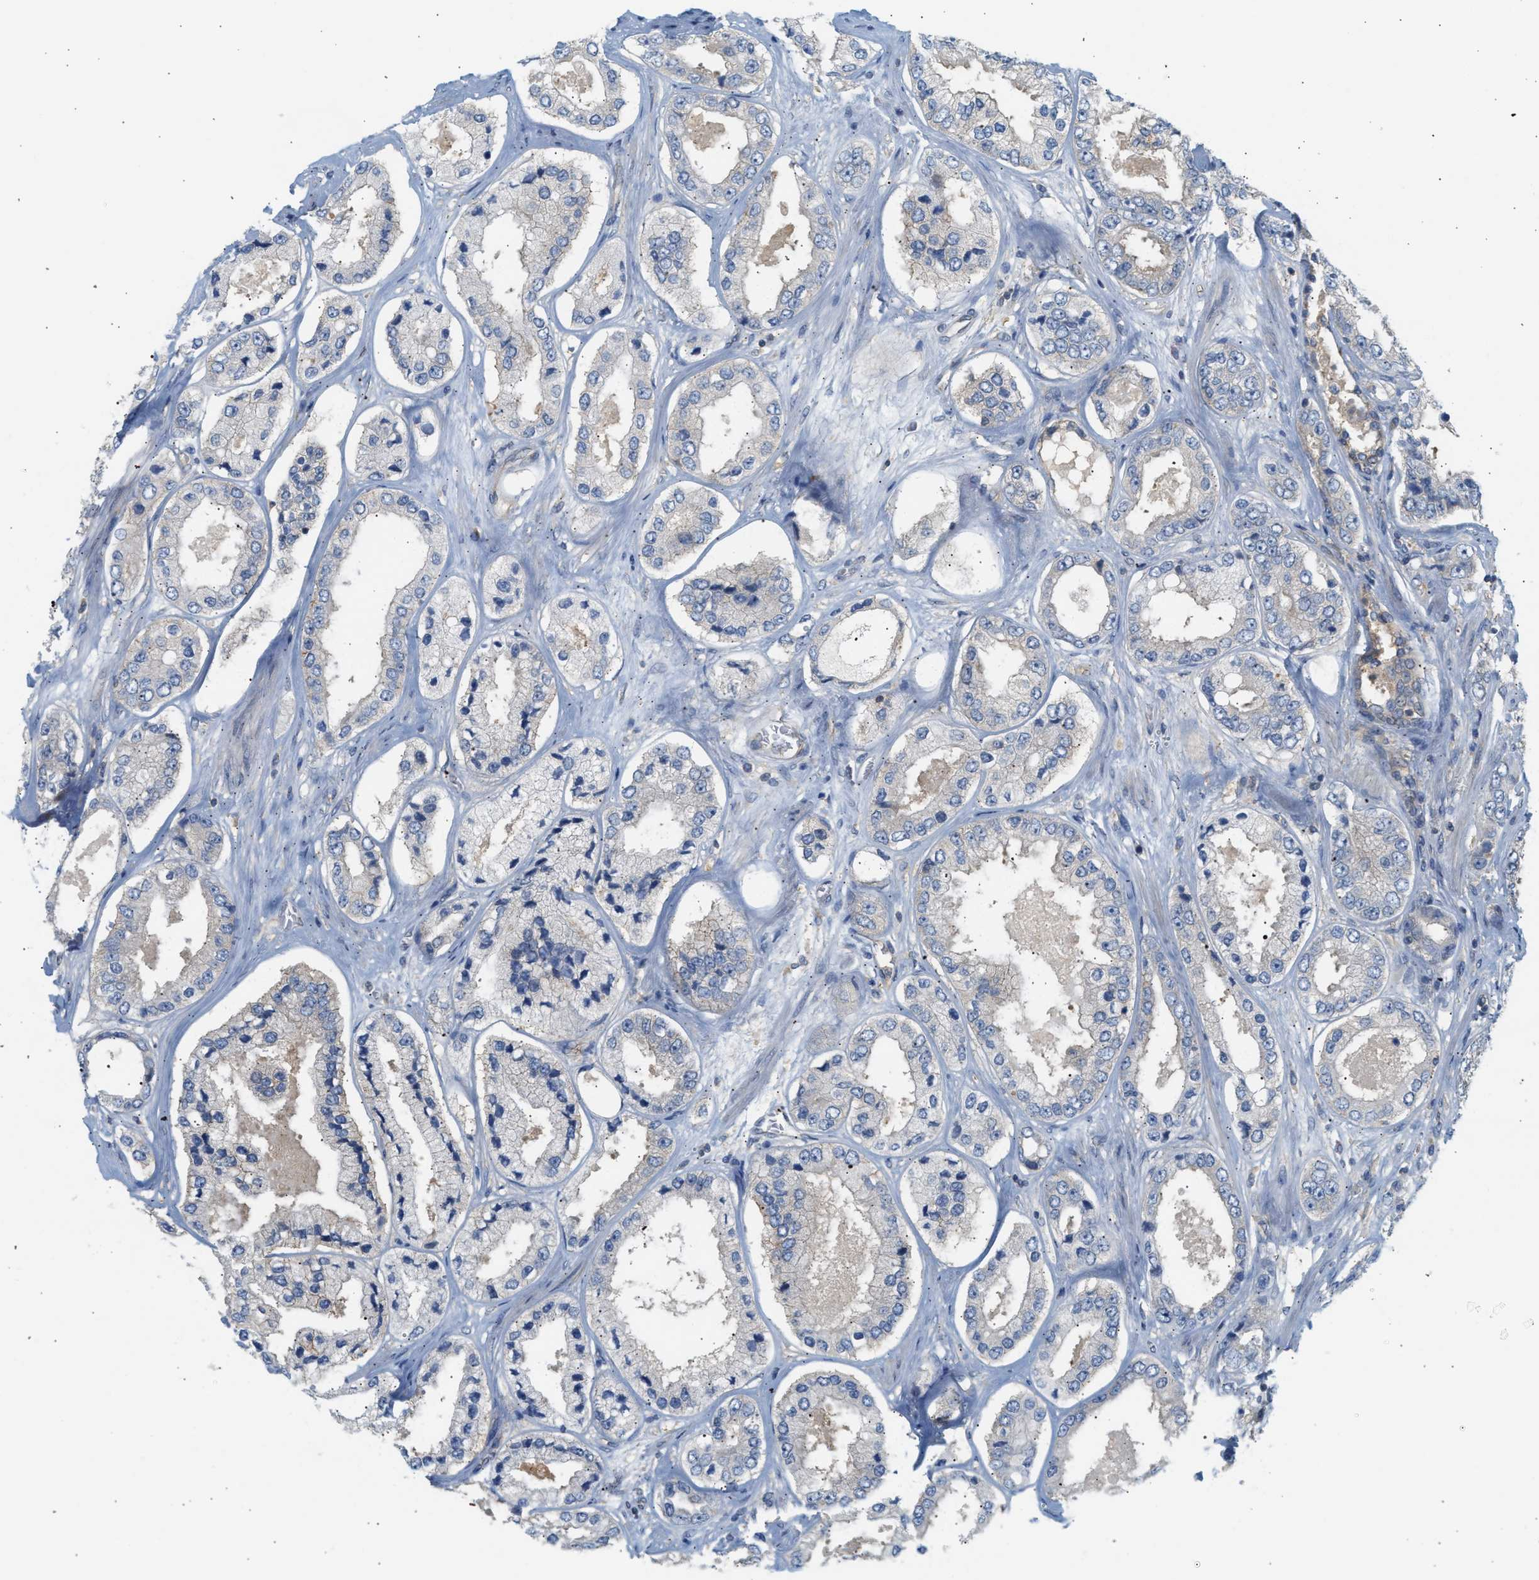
{"staining": {"intensity": "negative", "quantity": "none", "location": "none"}, "tissue": "prostate cancer", "cell_type": "Tumor cells", "image_type": "cancer", "snomed": [{"axis": "morphology", "description": "Adenocarcinoma, High grade"}, {"axis": "topography", "description": "Prostate"}], "caption": "Immunohistochemistry micrograph of human adenocarcinoma (high-grade) (prostate) stained for a protein (brown), which exhibits no expression in tumor cells.", "gene": "PAFAH1B1", "patient": {"sex": "male", "age": 61}}